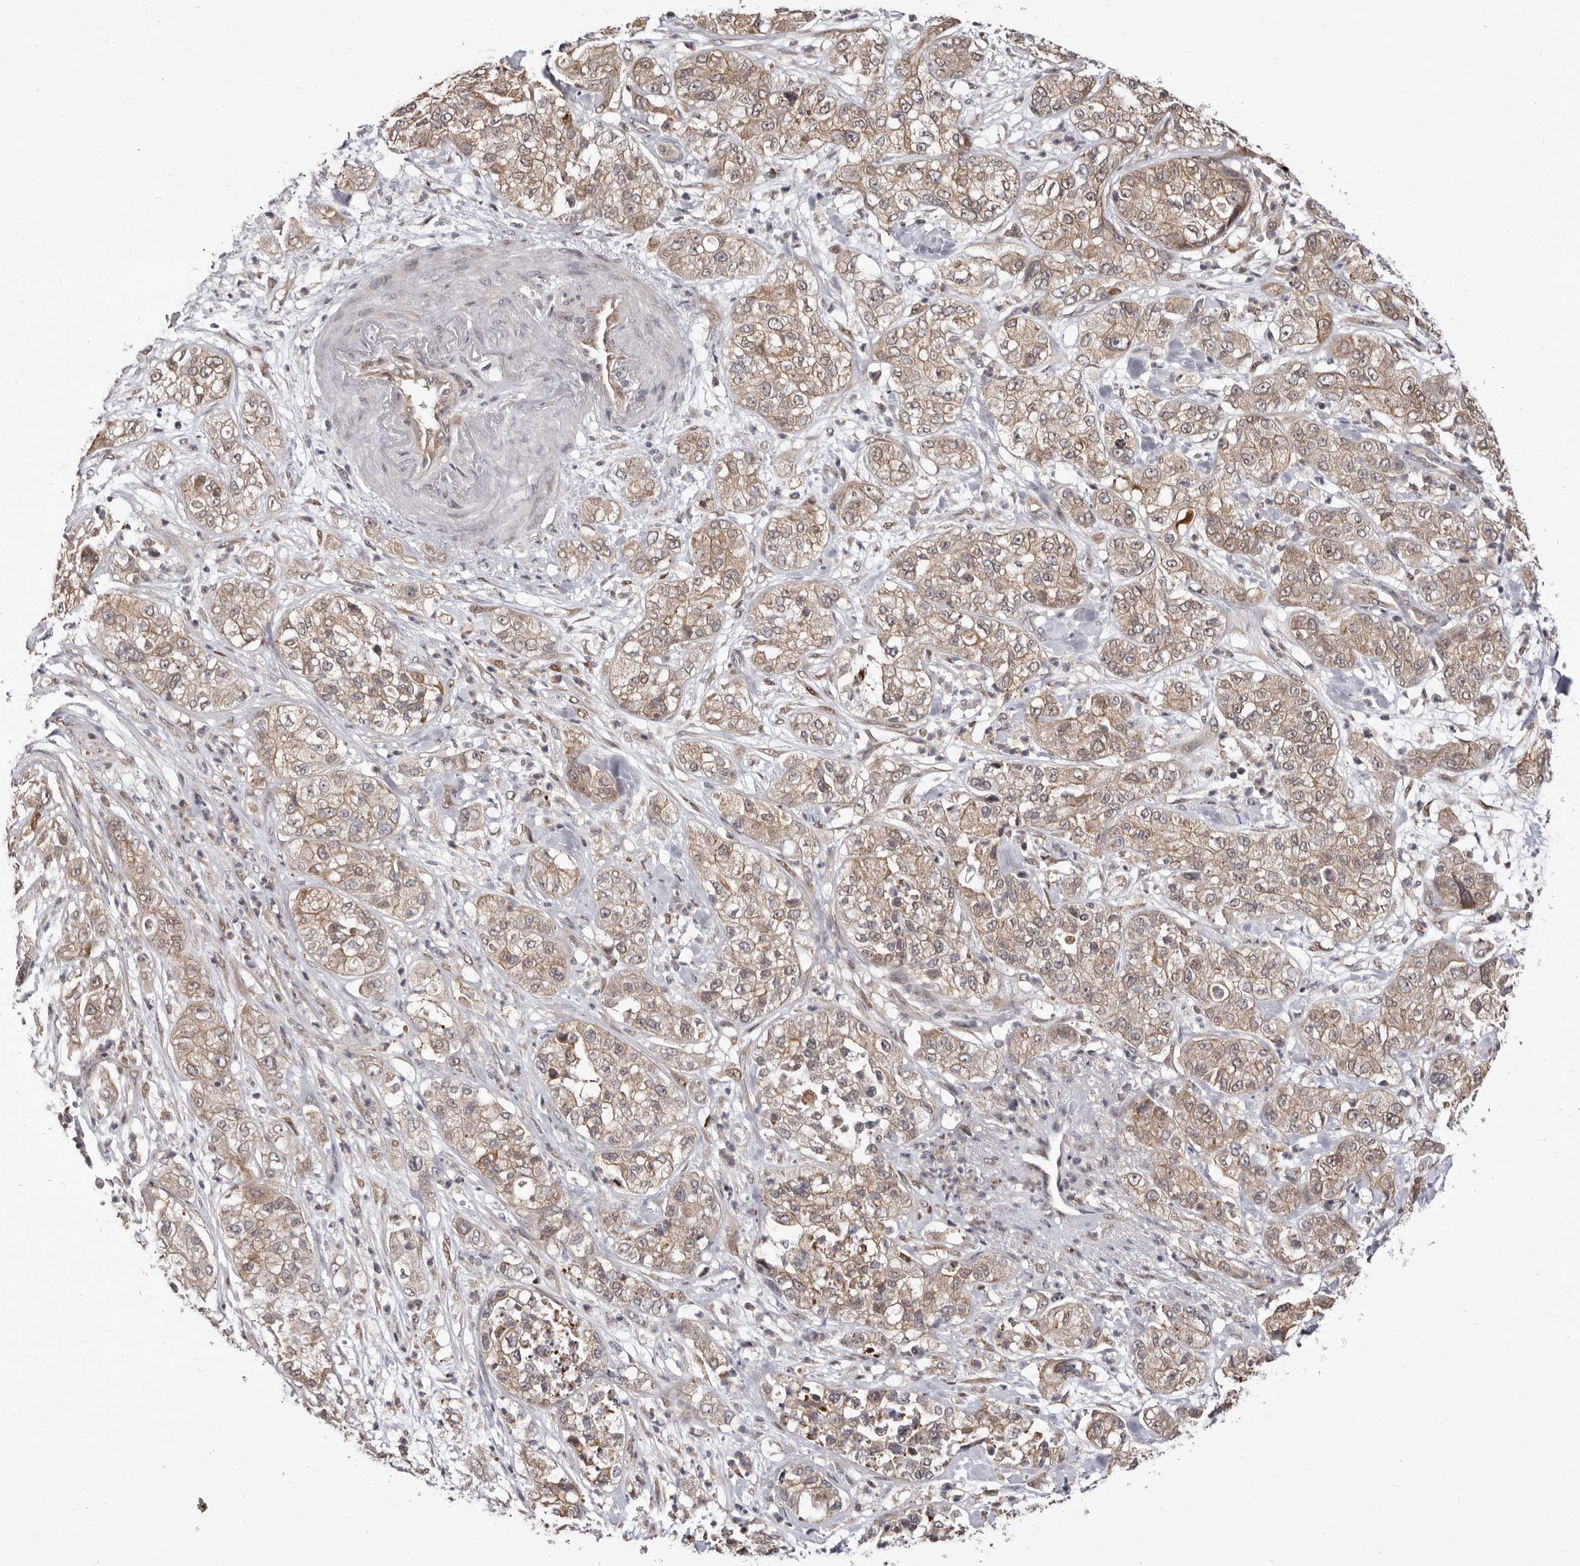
{"staining": {"intensity": "weak", "quantity": ">75%", "location": "cytoplasmic/membranous"}, "tissue": "pancreatic cancer", "cell_type": "Tumor cells", "image_type": "cancer", "snomed": [{"axis": "morphology", "description": "Adenocarcinoma, NOS"}, {"axis": "topography", "description": "Pancreas"}], "caption": "Protein expression analysis of pancreatic adenocarcinoma shows weak cytoplasmic/membranous positivity in about >75% of tumor cells. The protein of interest is stained brown, and the nuclei are stained in blue (DAB (3,3'-diaminobenzidine) IHC with brightfield microscopy, high magnification).", "gene": "GLRX3", "patient": {"sex": "female", "age": 78}}